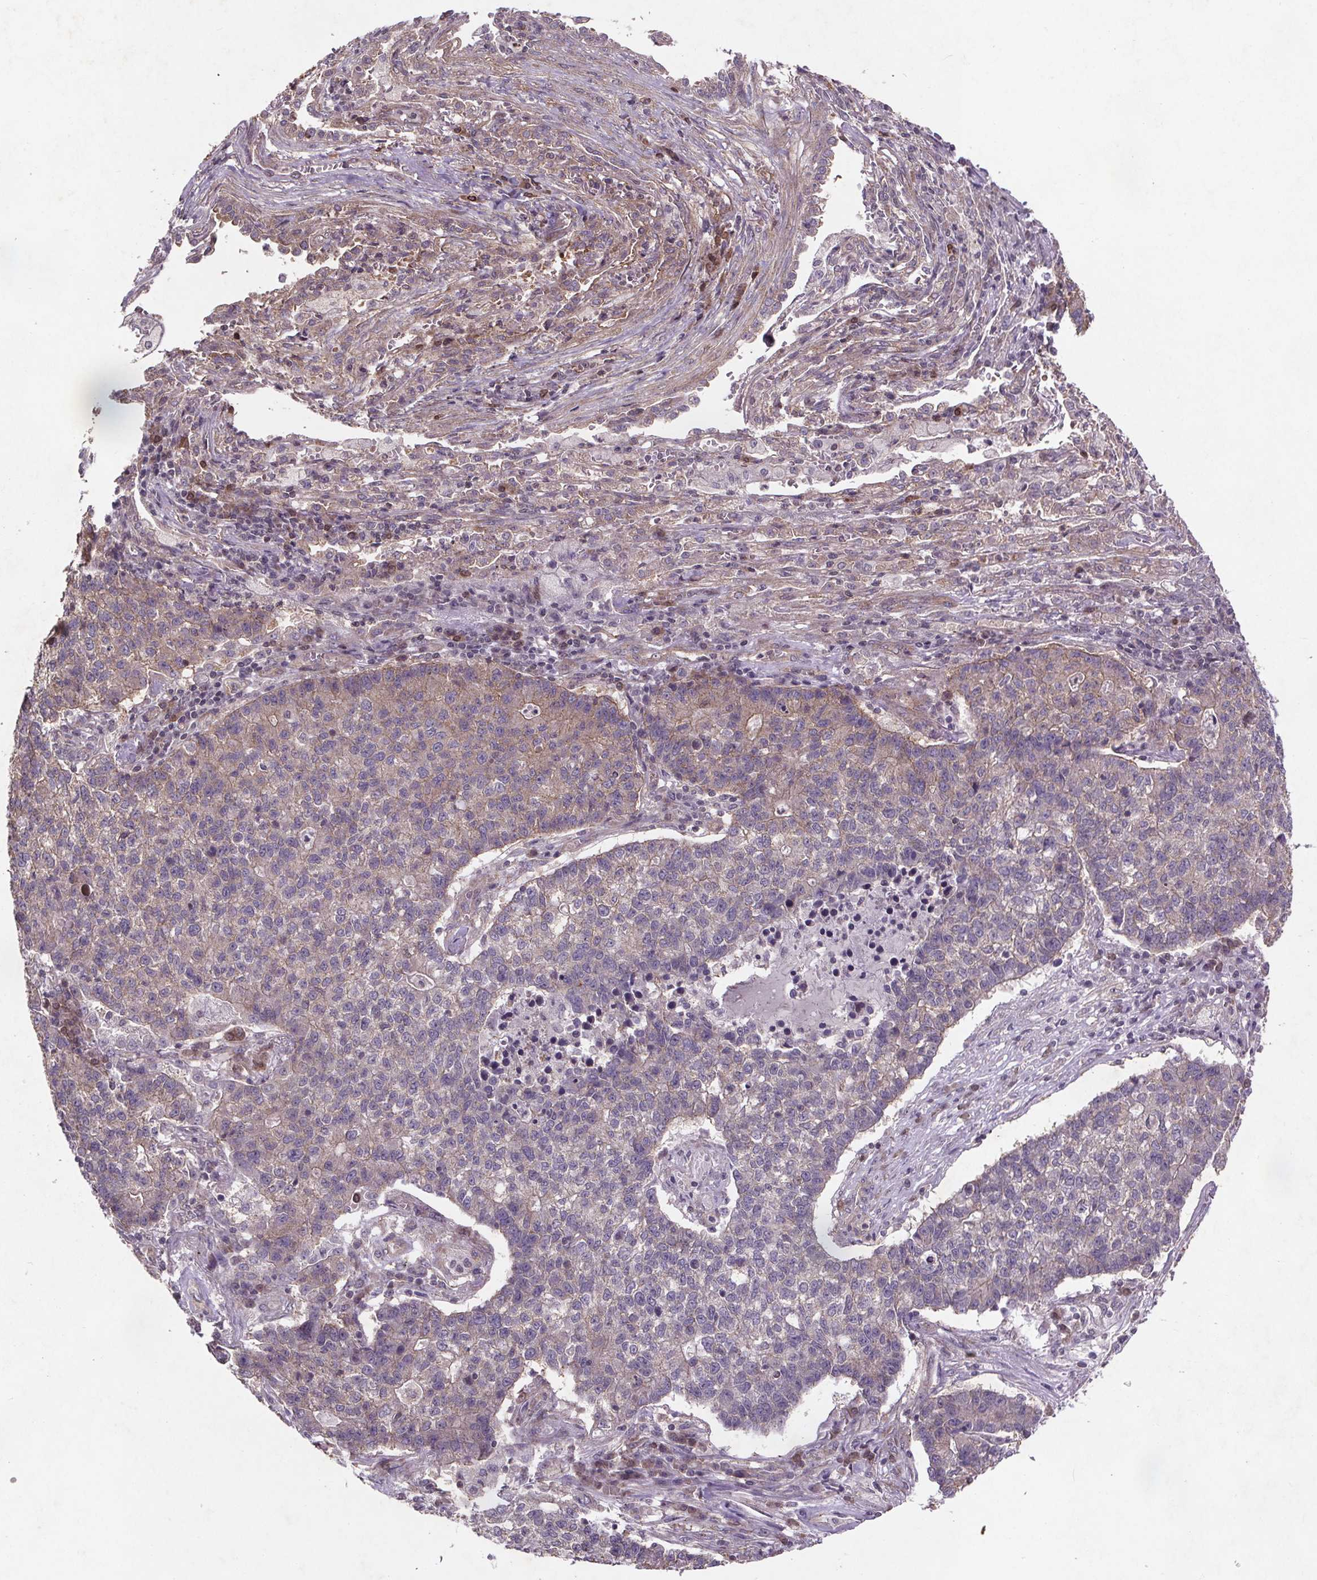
{"staining": {"intensity": "negative", "quantity": "none", "location": "none"}, "tissue": "lung cancer", "cell_type": "Tumor cells", "image_type": "cancer", "snomed": [{"axis": "morphology", "description": "Adenocarcinoma, NOS"}, {"axis": "topography", "description": "Lung"}], "caption": "The image shows no significant expression in tumor cells of lung cancer (adenocarcinoma). Brightfield microscopy of immunohistochemistry (IHC) stained with DAB (brown) and hematoxylin (blue), captured at high magnification.", "gene": "STRN3", "patient": {"sex": "male", "age": 57}}